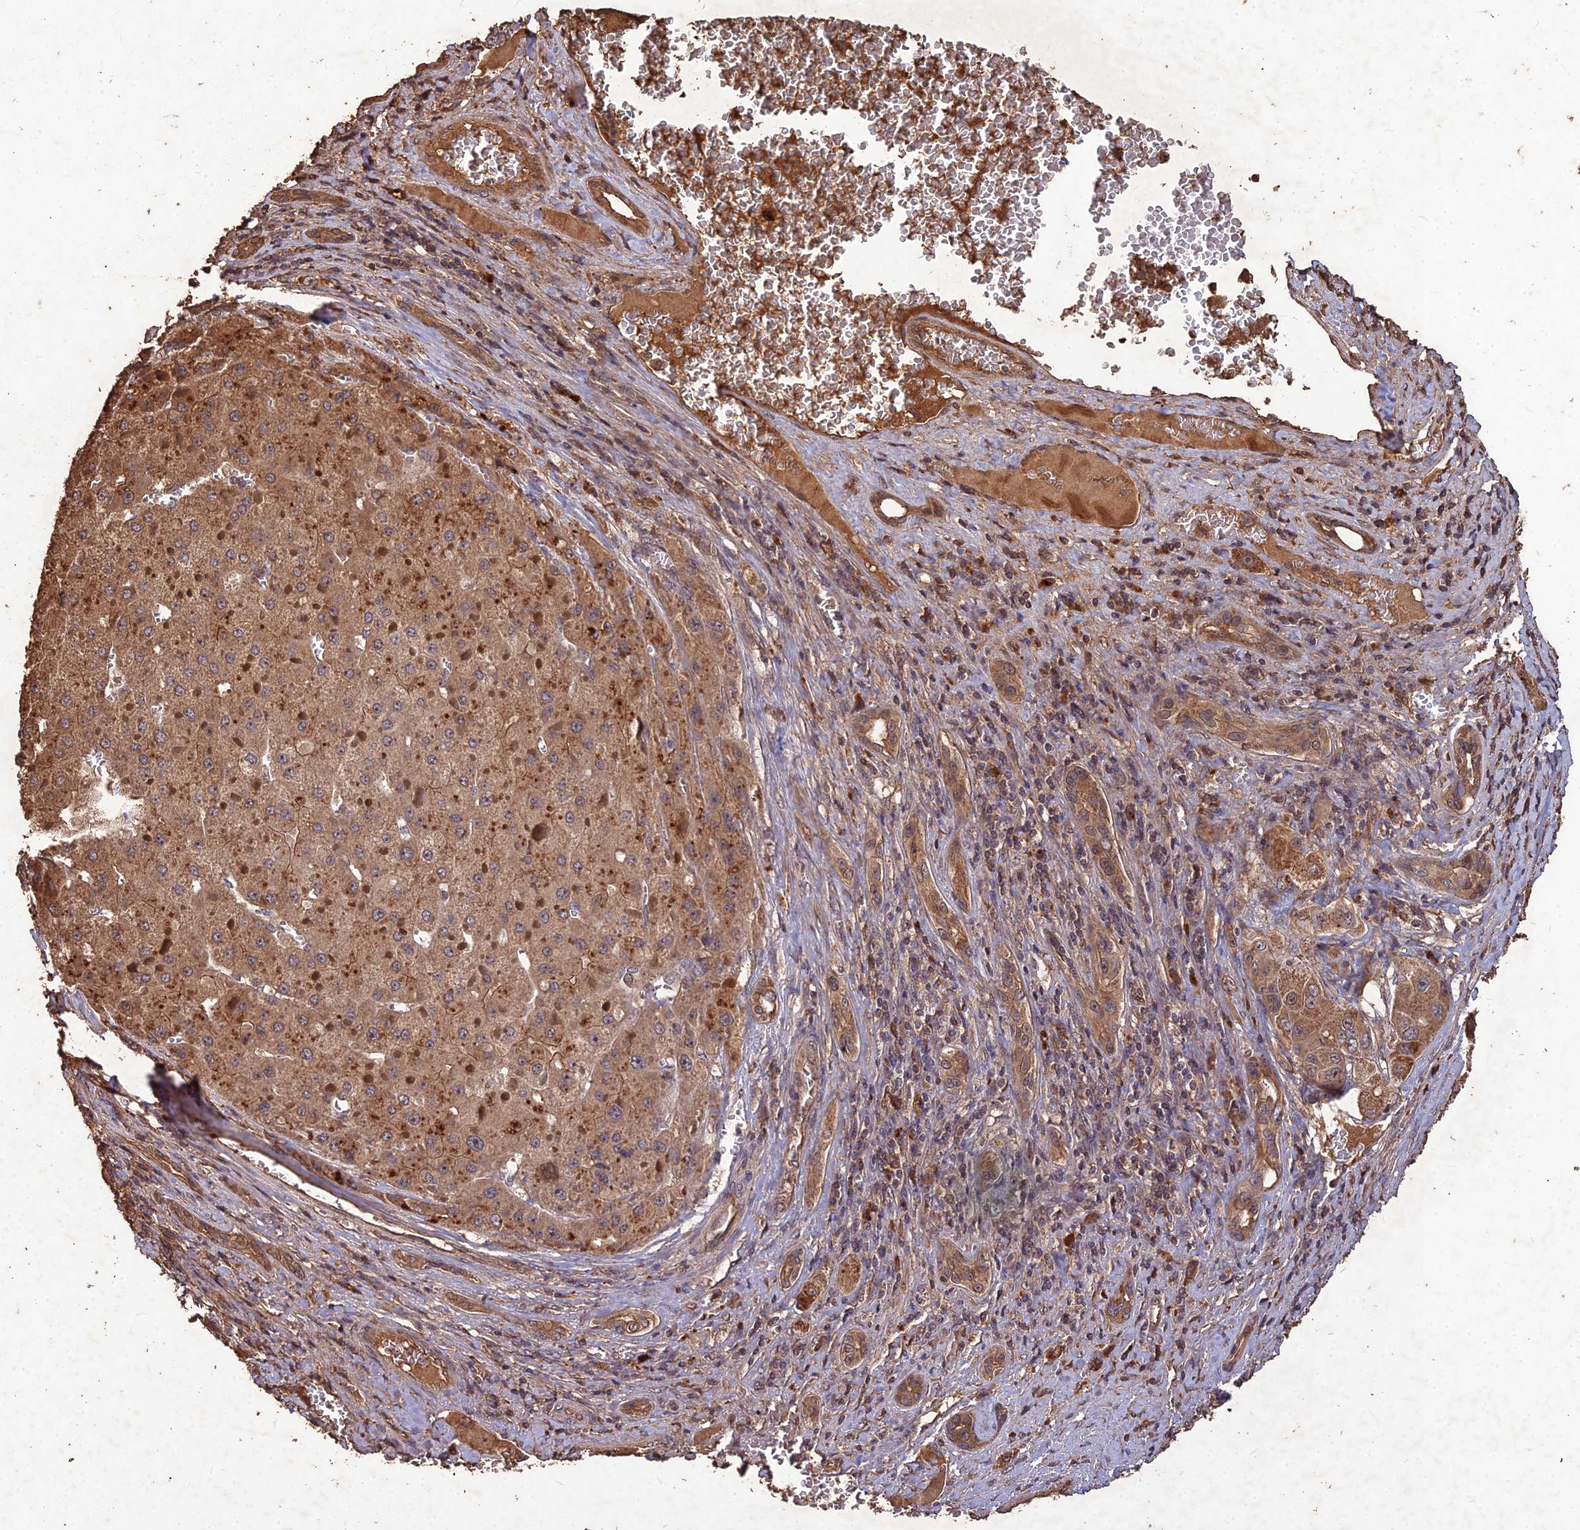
{"staining": {"intensity": "moderate", "quantity": ">75%", "location": "cytoplasmic/membranous"}, "tissue": "liver cancer", "cell_type": "Tumor cells", "image_type": "cancer", "snomed": [{"axis": "morphology", "description": "Carcinoma, Hepatocellular, NOS"}, {"axis": "topography", "description": "Liver"}], "caption": "Immunohistochemistry image of liver cancer (hepatocellular carcinoma) stained for a protein (brown), which displays medium levels of moderate cytoplasmic/membranous positivity in about >75% of tumor cells.", "gene": "SYMPK", "patient": {"sex": "female", "age": 73}}